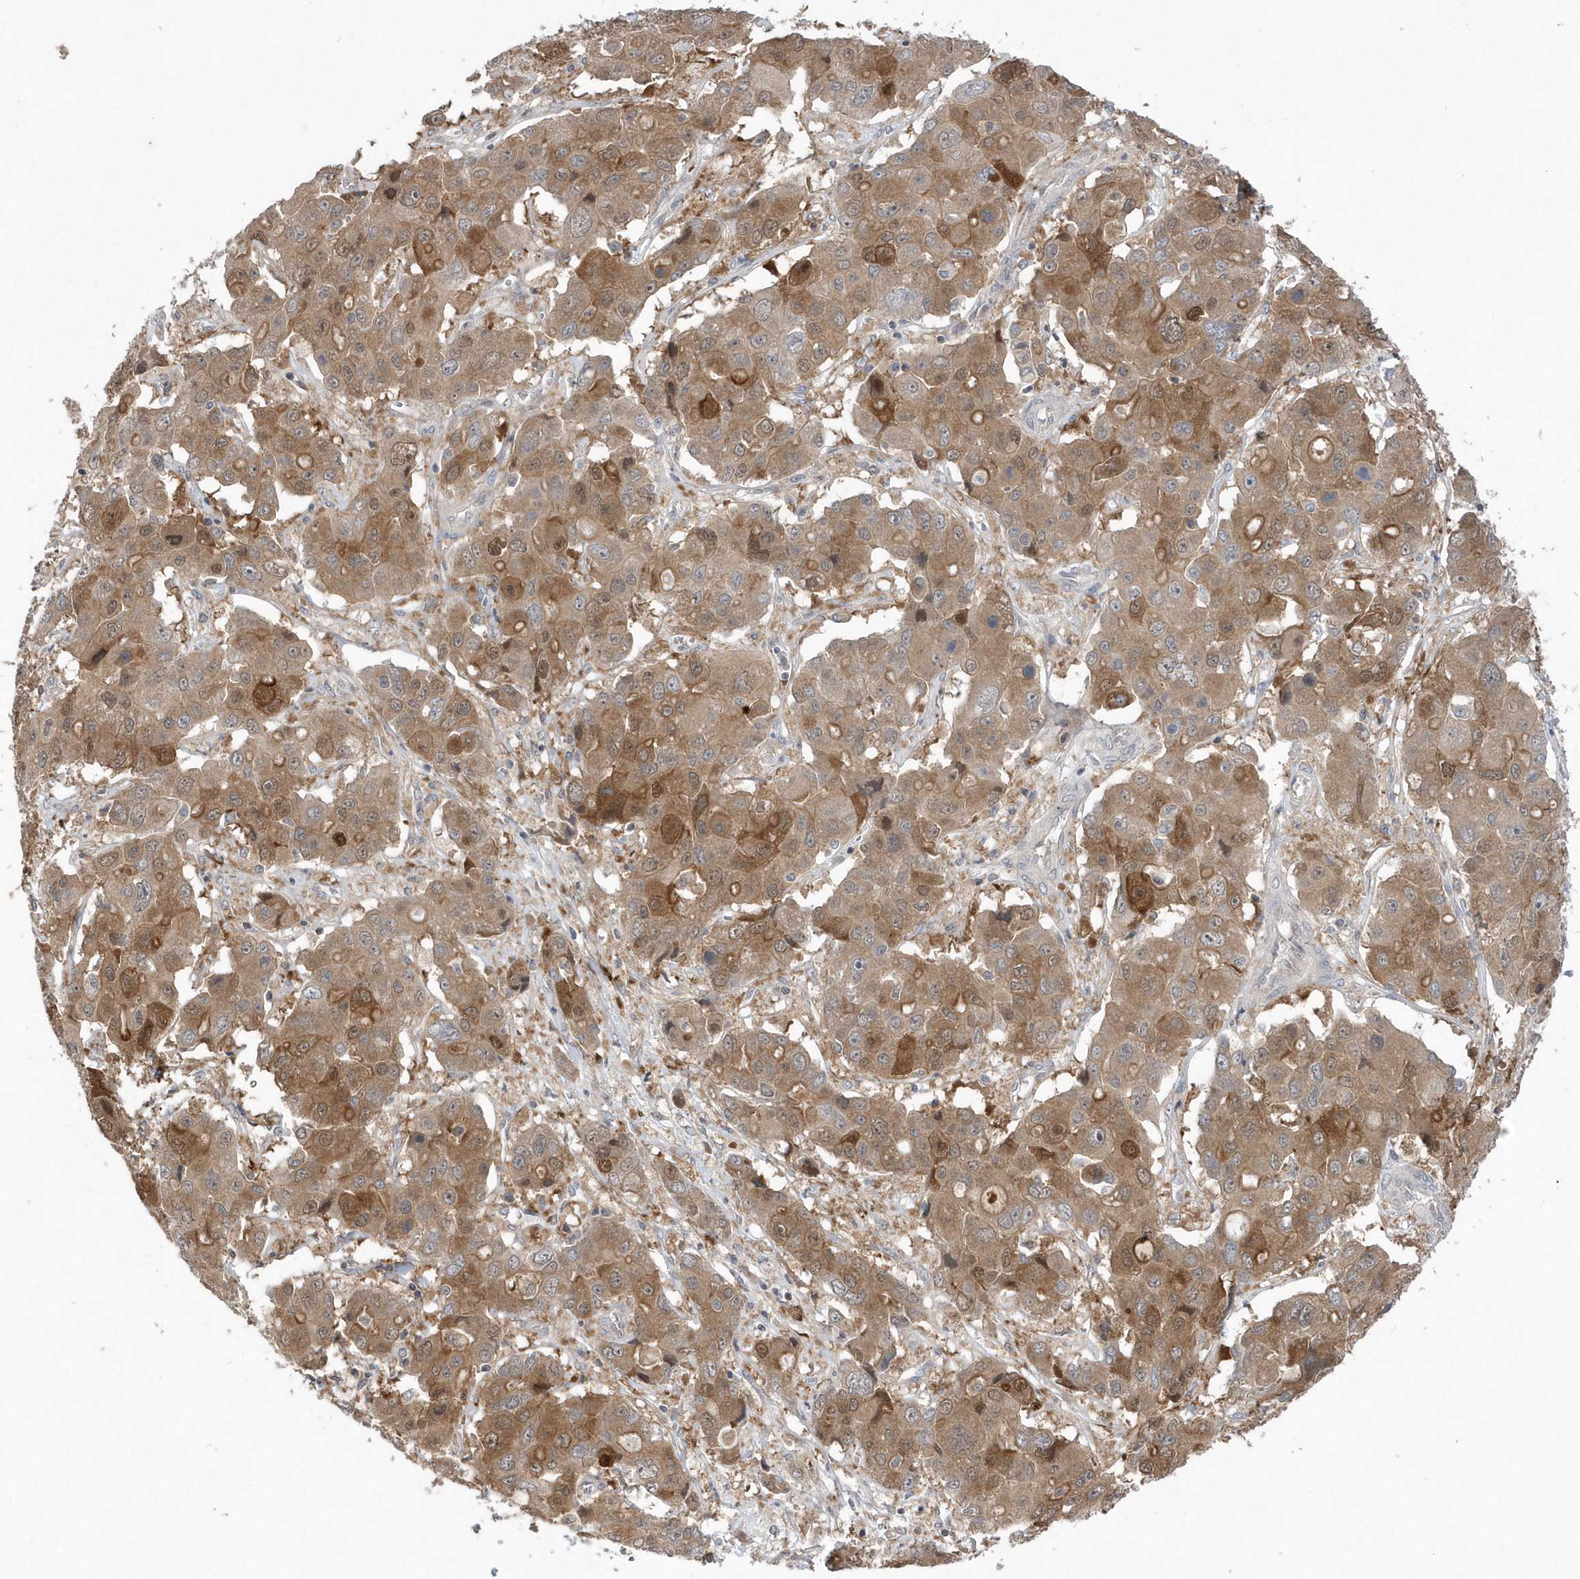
{"staining": {"intensity": "moderate", "quantity": ">75%", "location": "cytoplasmic/membranous"}, "tissue": "liver cancer", "cell_type": "Tumor cells", "image_type": "cancer", "snomed": [{"axis": "morphology", "description": "Cholangiocarcinoma"}, {"axis": "topography", "description": "Liver"}], "caption": "The photomicrograph exhibits immunohistochemical staining of cholangiocarcinoma (liver). There is moderate cytoplasmic/membranous staining is seen in approximately >75% of tumor cells.", "gene": "HMGCS1", "patient": {"sex": "male", "age": 67}}